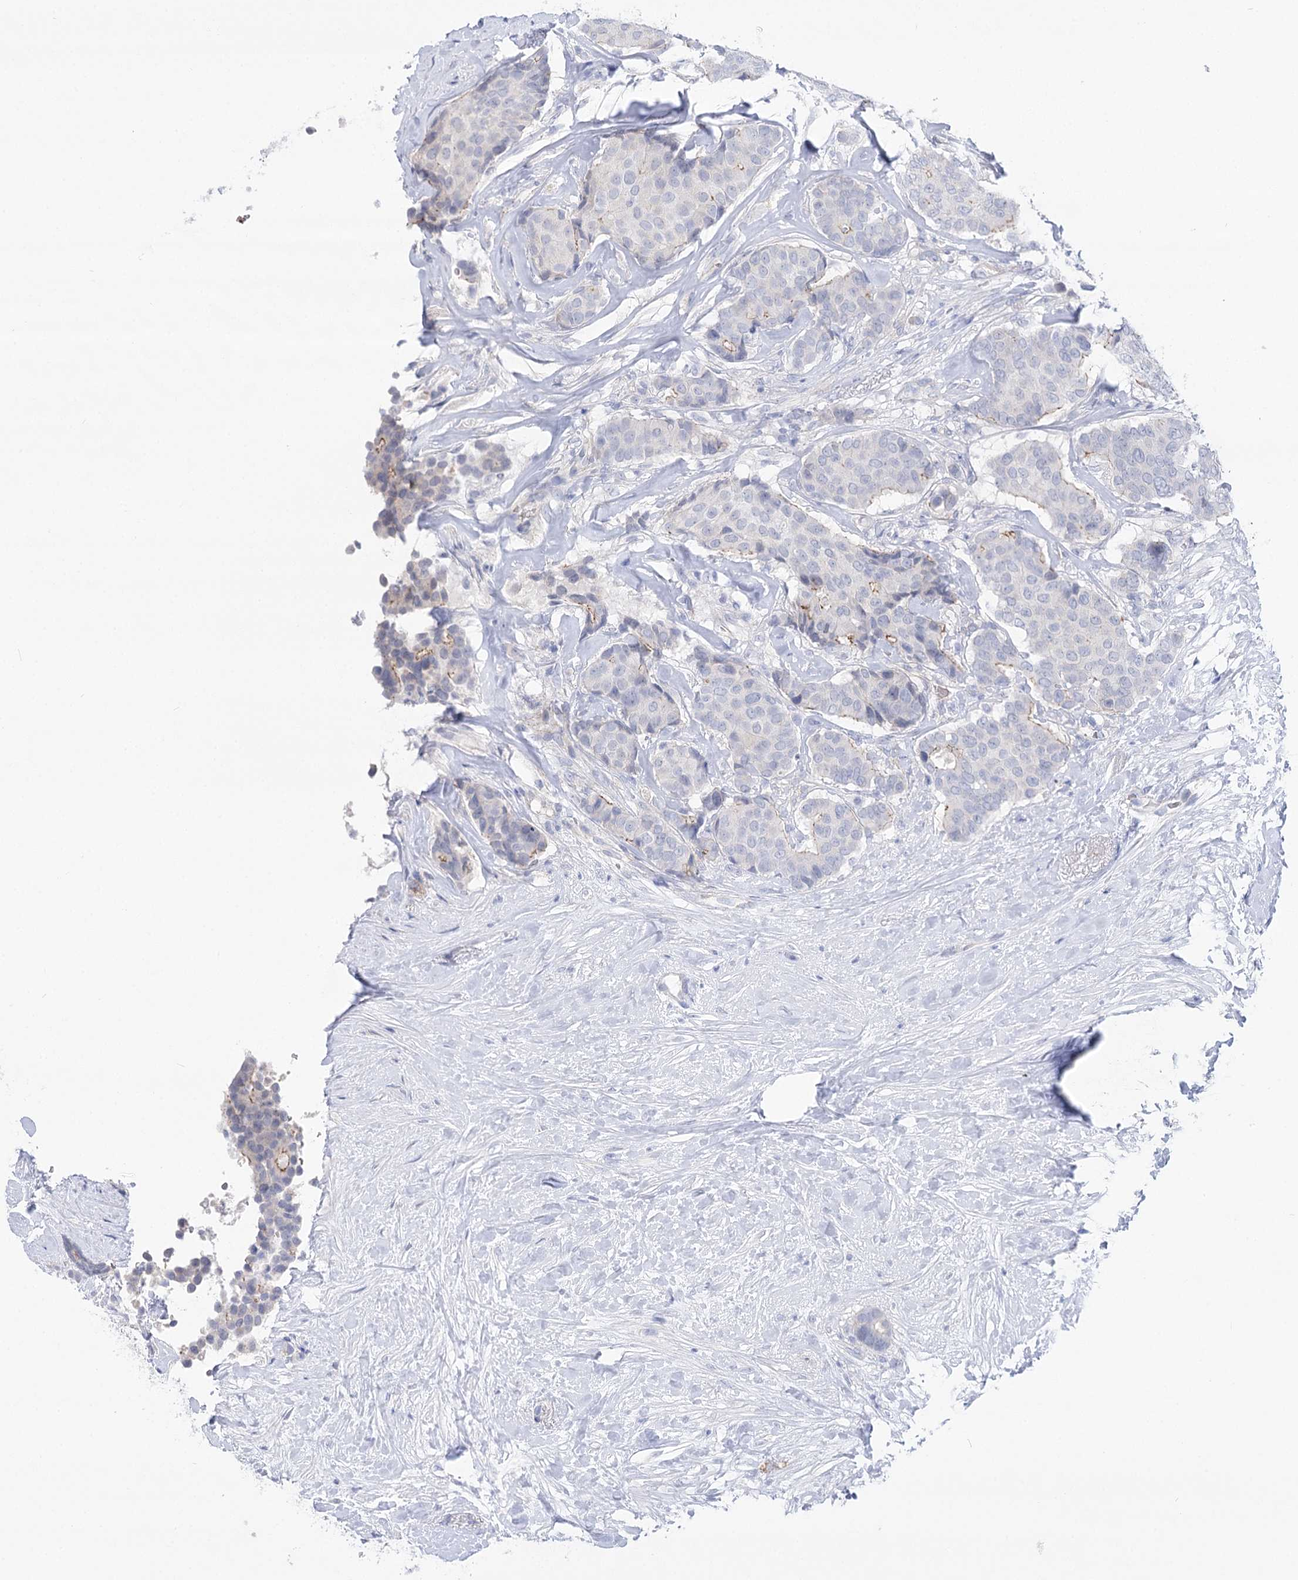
{"staining": {"intensity": "negative", "quantity": "none", "location": "none"}, "tissue": "breast cancer", "cell_type": "Tumor cells", "image_type": "cancer", "snomed": [{"axis": "morphology", "description": "Duct carcinoma"}, {"axis": "topography", "description": "Breast"}], "caption": "Human breast cancer (invasive ductal carcinoma) stained for a protein using IHC demonstrates no positivity in tumor cells.", "gene": "NRAP", "patient": {"sex": "female", "age": 75}}